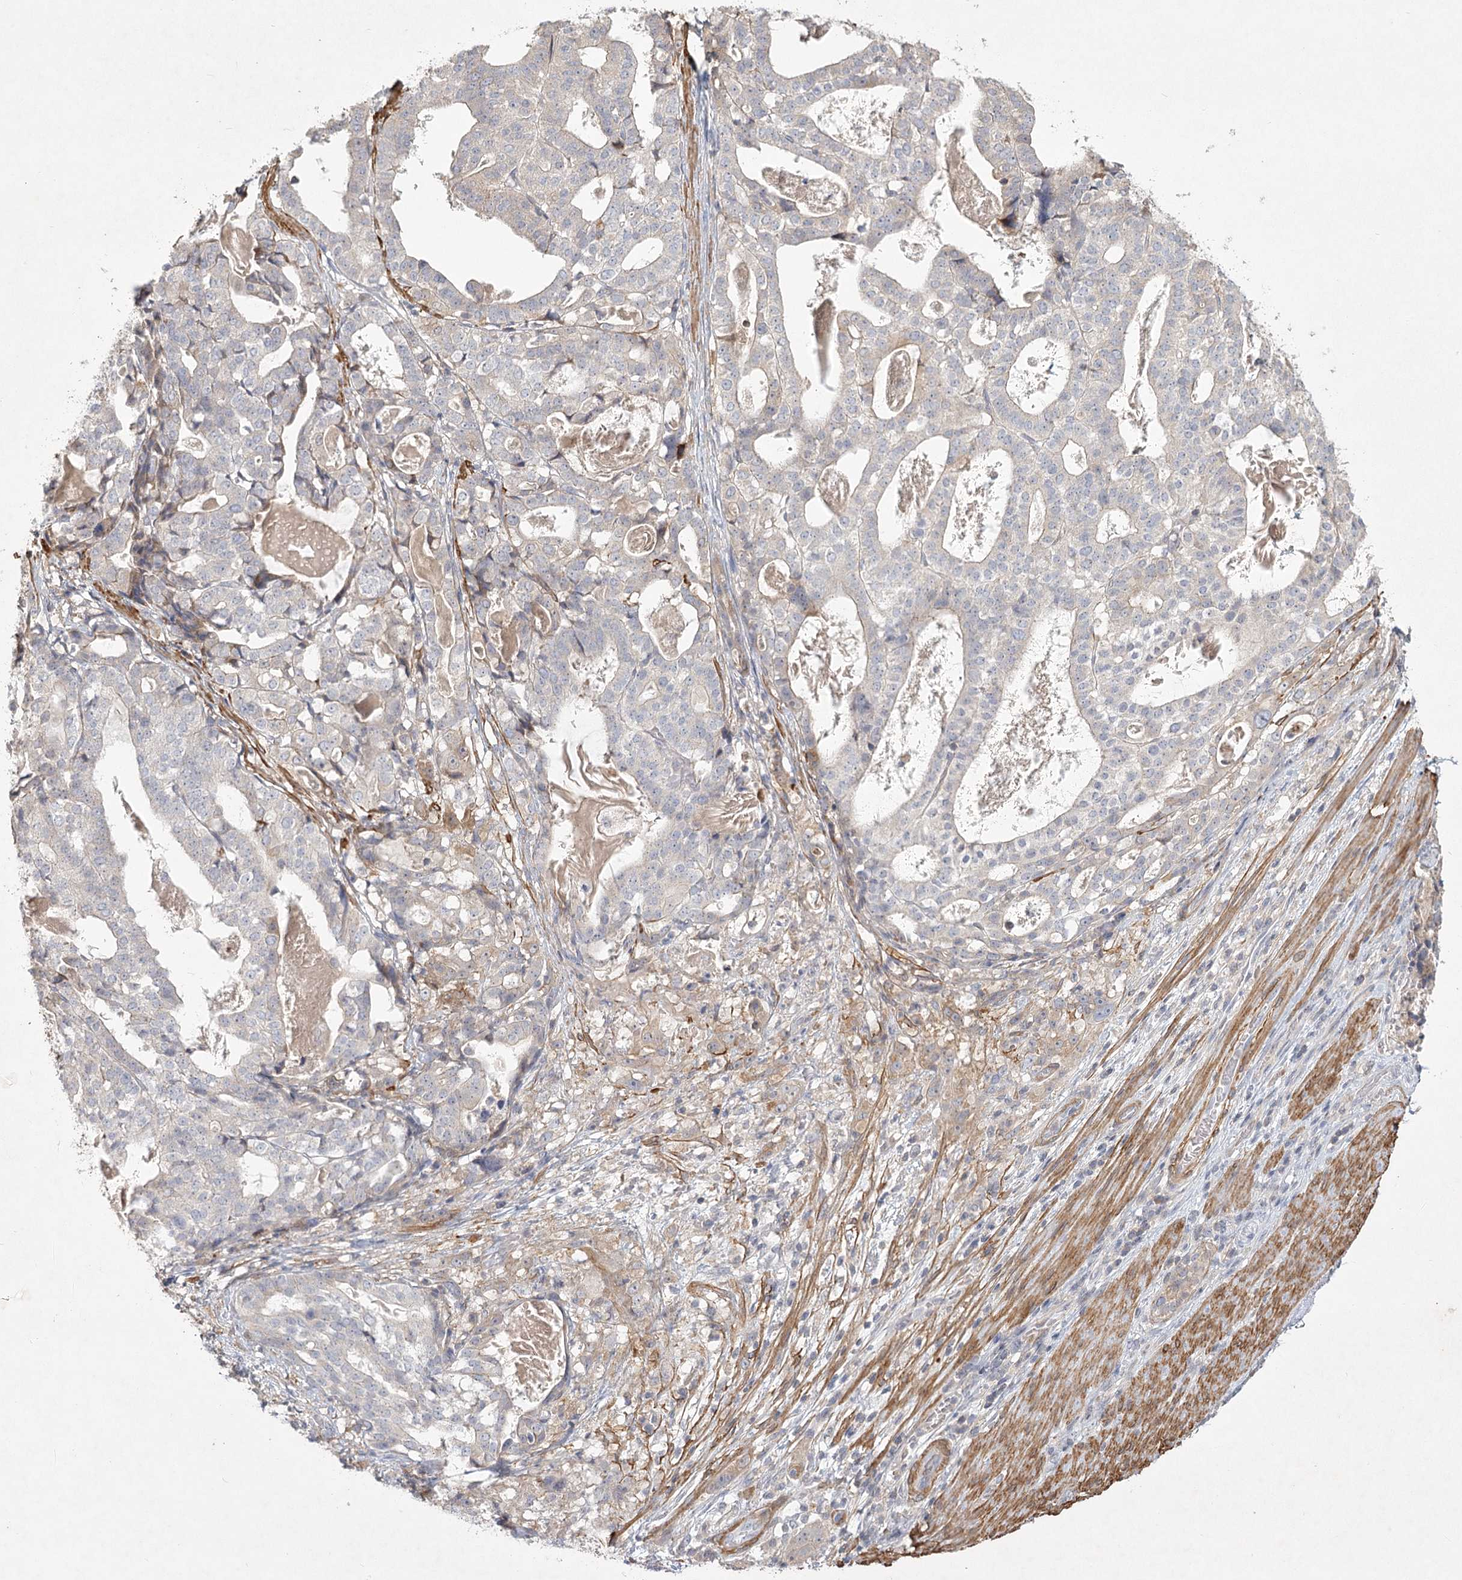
{"staining": {"intensity": "negative", "quantity": "none", "location": "none"}, "tissue": "stomach cancer", "cell_type": "Tumor cells", "image_type": "cancer", "snomed": [{"axis": "morphology", "description": "Adenocarcinoma, NOS"}, {"axis": "topography", "description": "Stomach"}], "caption": "Immunohistochemistry histopathology image of human adenocarcinoma (stomach) stained for a protein (brown), which displays no staining in tumor cells.", "gene": "INPP4B", "patient": {"sex": "male", "age": 48}}